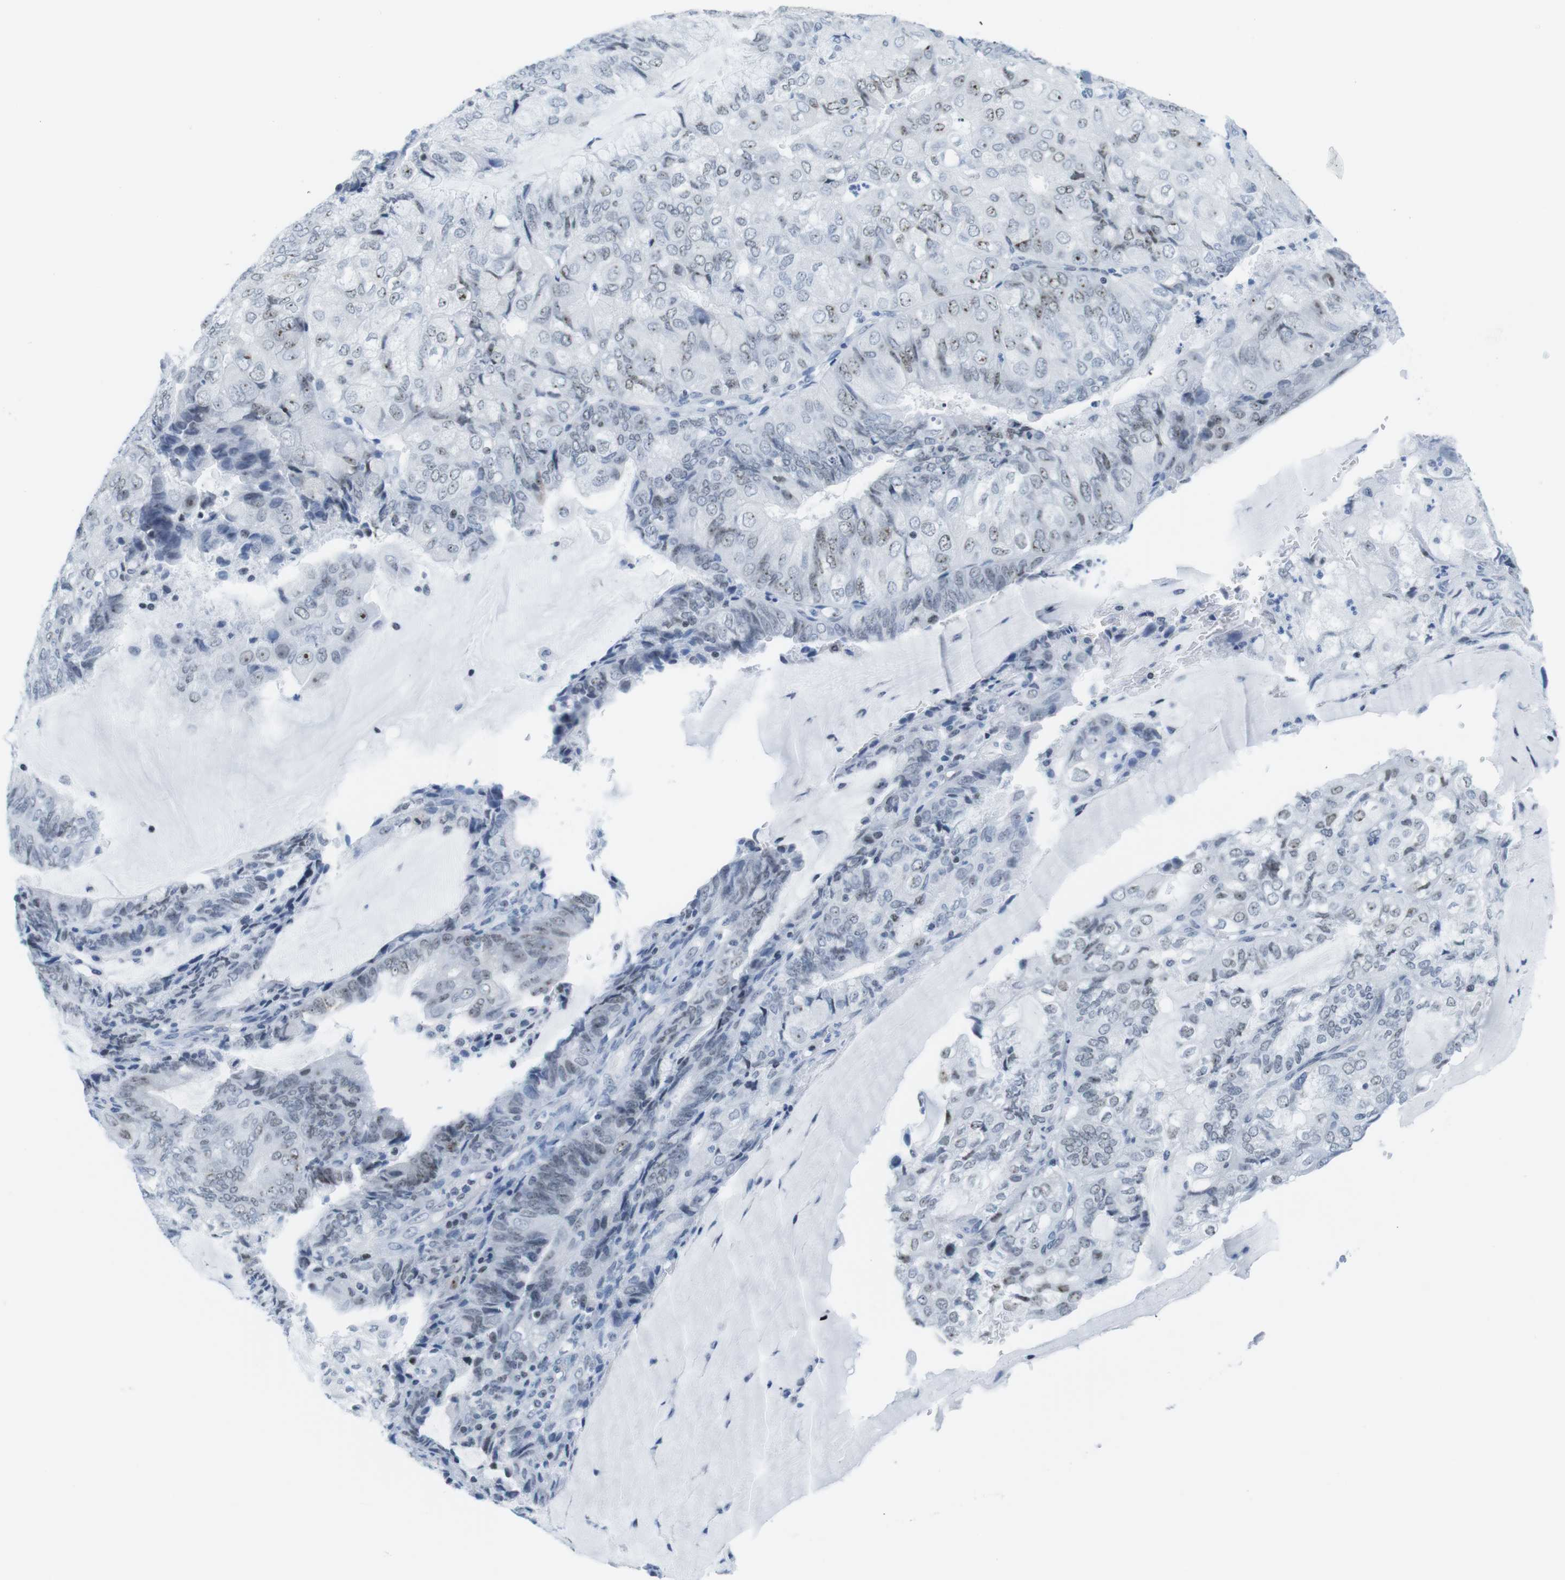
{"staining": {"intensity": "weak", "quantity": "25%-75%", "location": "nuclear"}, "tissue": "endometrial cancer", "cell_type": "Tumor cells", "image_type": "cancer", "snomed": [{"axis": "morphology", "description": "Adenocarcinoma, NOS"}, {"axis": "topography", "description": "Endometrium"}], "caption": "Immunohistochemistry micrograph of endometrial cancer stained for a protein (brown), which demonstrates low levels of weak nuclear expression in about 25%-75% of tumor cells.", "gene": "NIFK", "patient": {"sex": "female", "age": 81}}